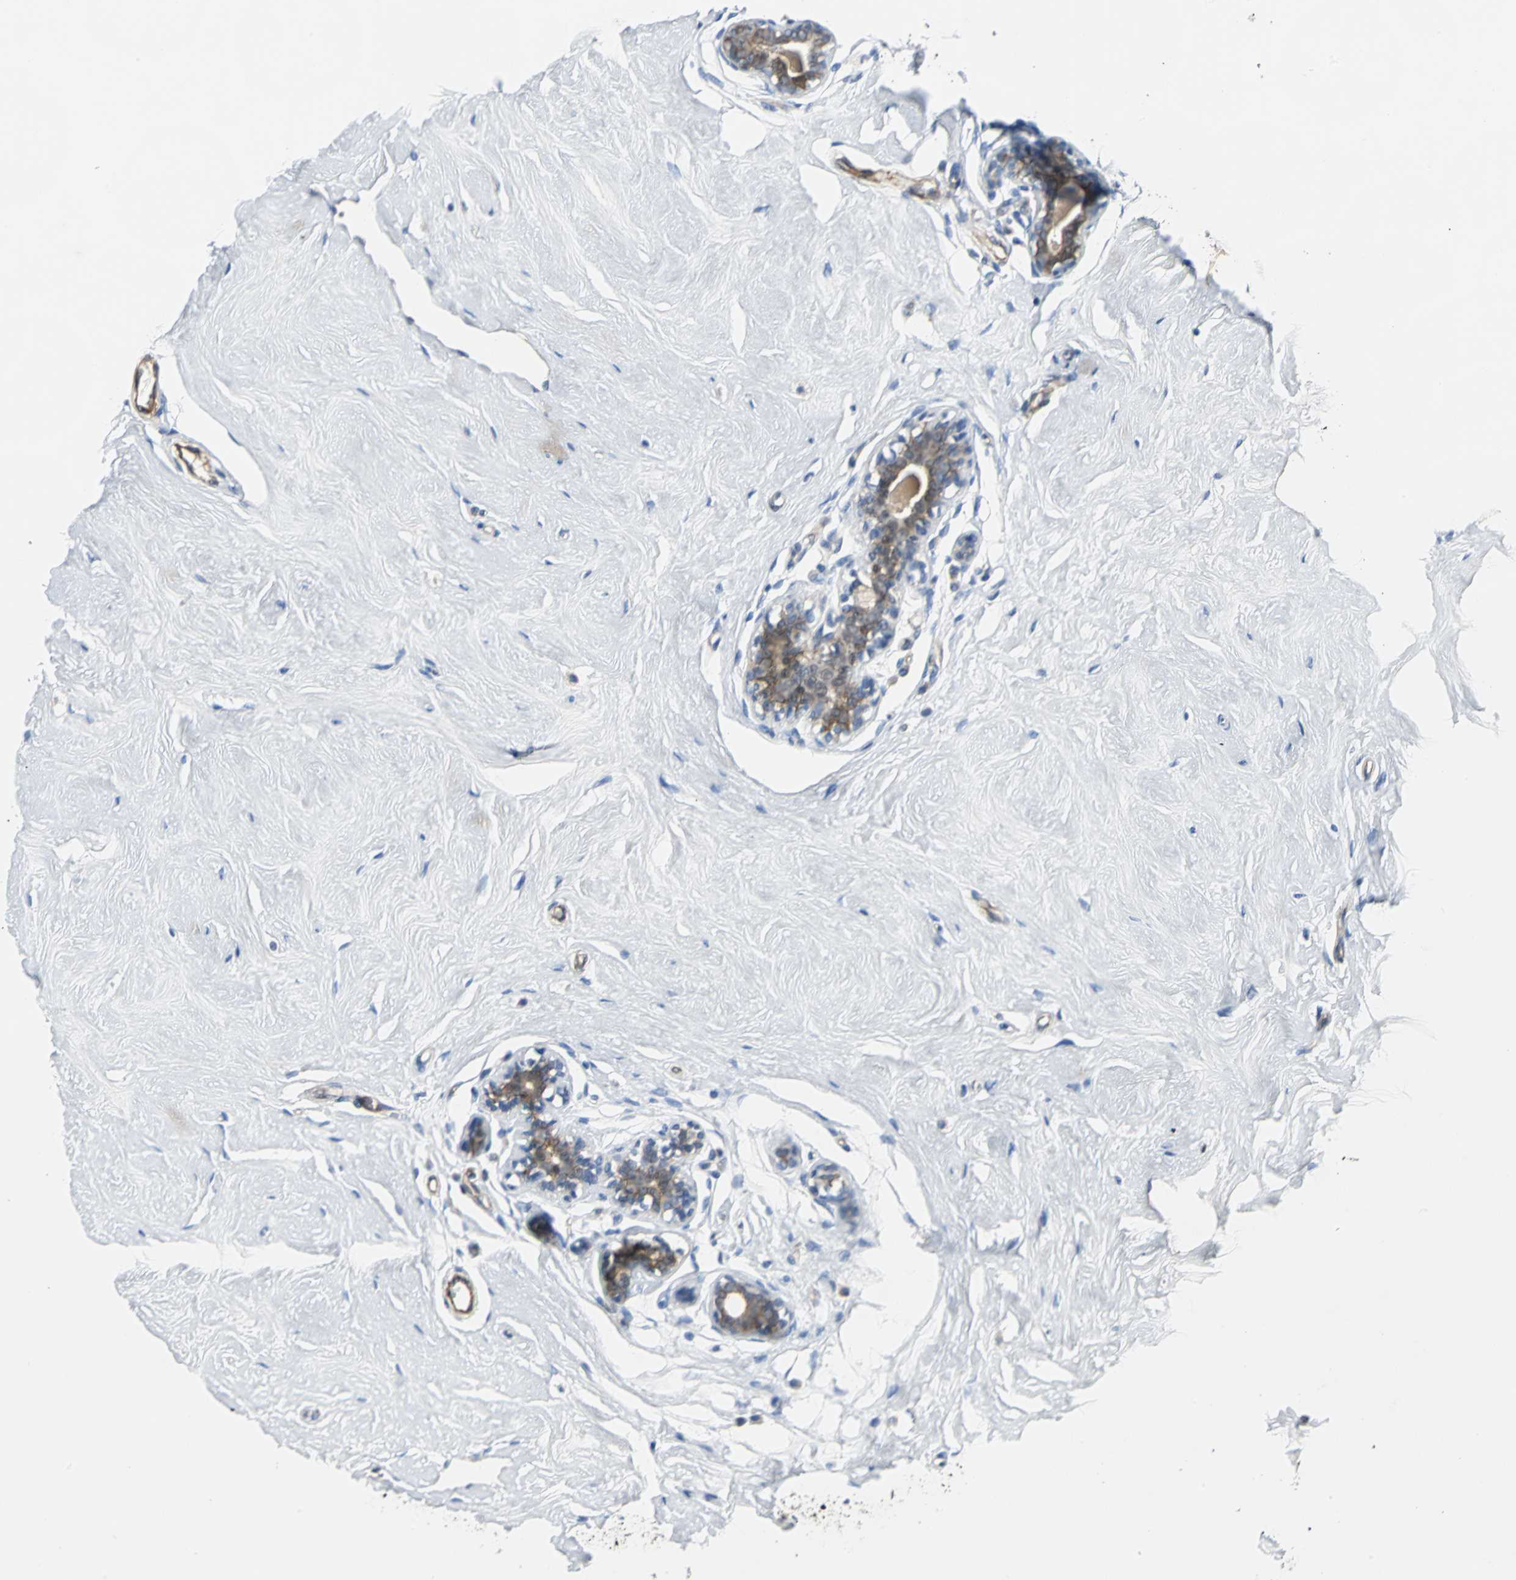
{"staining": {"intensity": "negative", "quantity": "none", "location": "none"}, "tissue": "breast", "cell_type": "Adipocytes", "image_type": "normal", "snomed": [{"axis": "morphology", "description": "Normal tissue, NOS"}, {"axis": "topography", "description": "Breast"}], "caption": "This is a histopathology image of immunohistochemistry staining of unremarkable breast, which shows no expression in adipocytes.", "gene": "ENSG00000285130", "patient": {"sex": "female", "age": 23}}